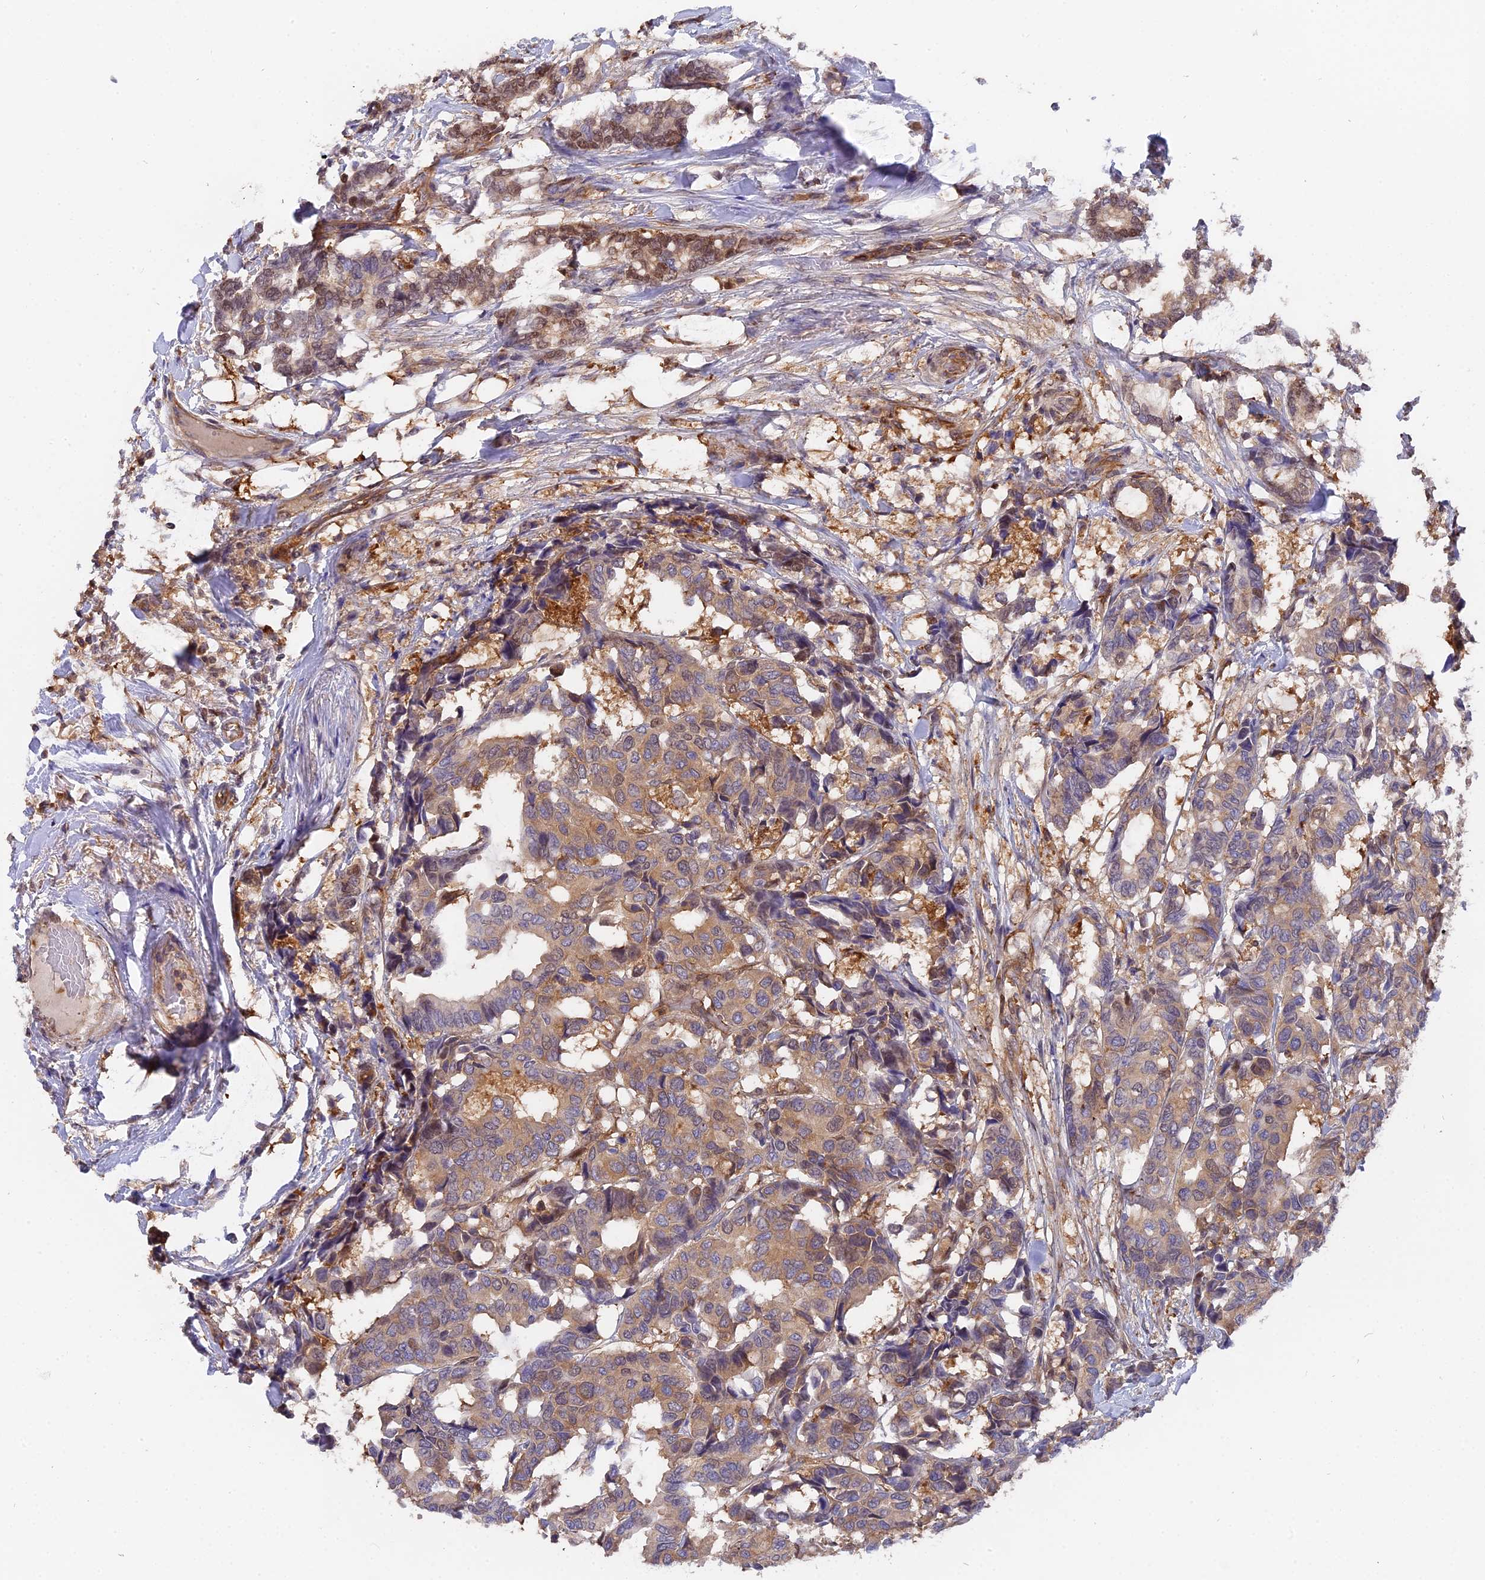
{"staining": {"intensity": "weak", "quantity": ">75%", "location": "cytoplasmic/membranous,nuclear"}, "tissue": "breast cancer", "cell_type": "Tumor cells", "image_type": "cancer", "snomed": [{"axis": "morphology", "description": "Duct carcinoma"}, {"axis": "topography", "description": "Breast"}], "caption": "Breast cancer stained for a protein displays weak cytoplasmic/membranous and nuclear positivity in tumor cells. The staining was performed using DAB (3,3'-diaminobenzidine) to visualize the protein expression in brown, while the nuclei were stained in blue with hematoxylin (Magnification: 20x).", "gene": "FAM118B", "patient": {"sex": "female", "age": 87}}